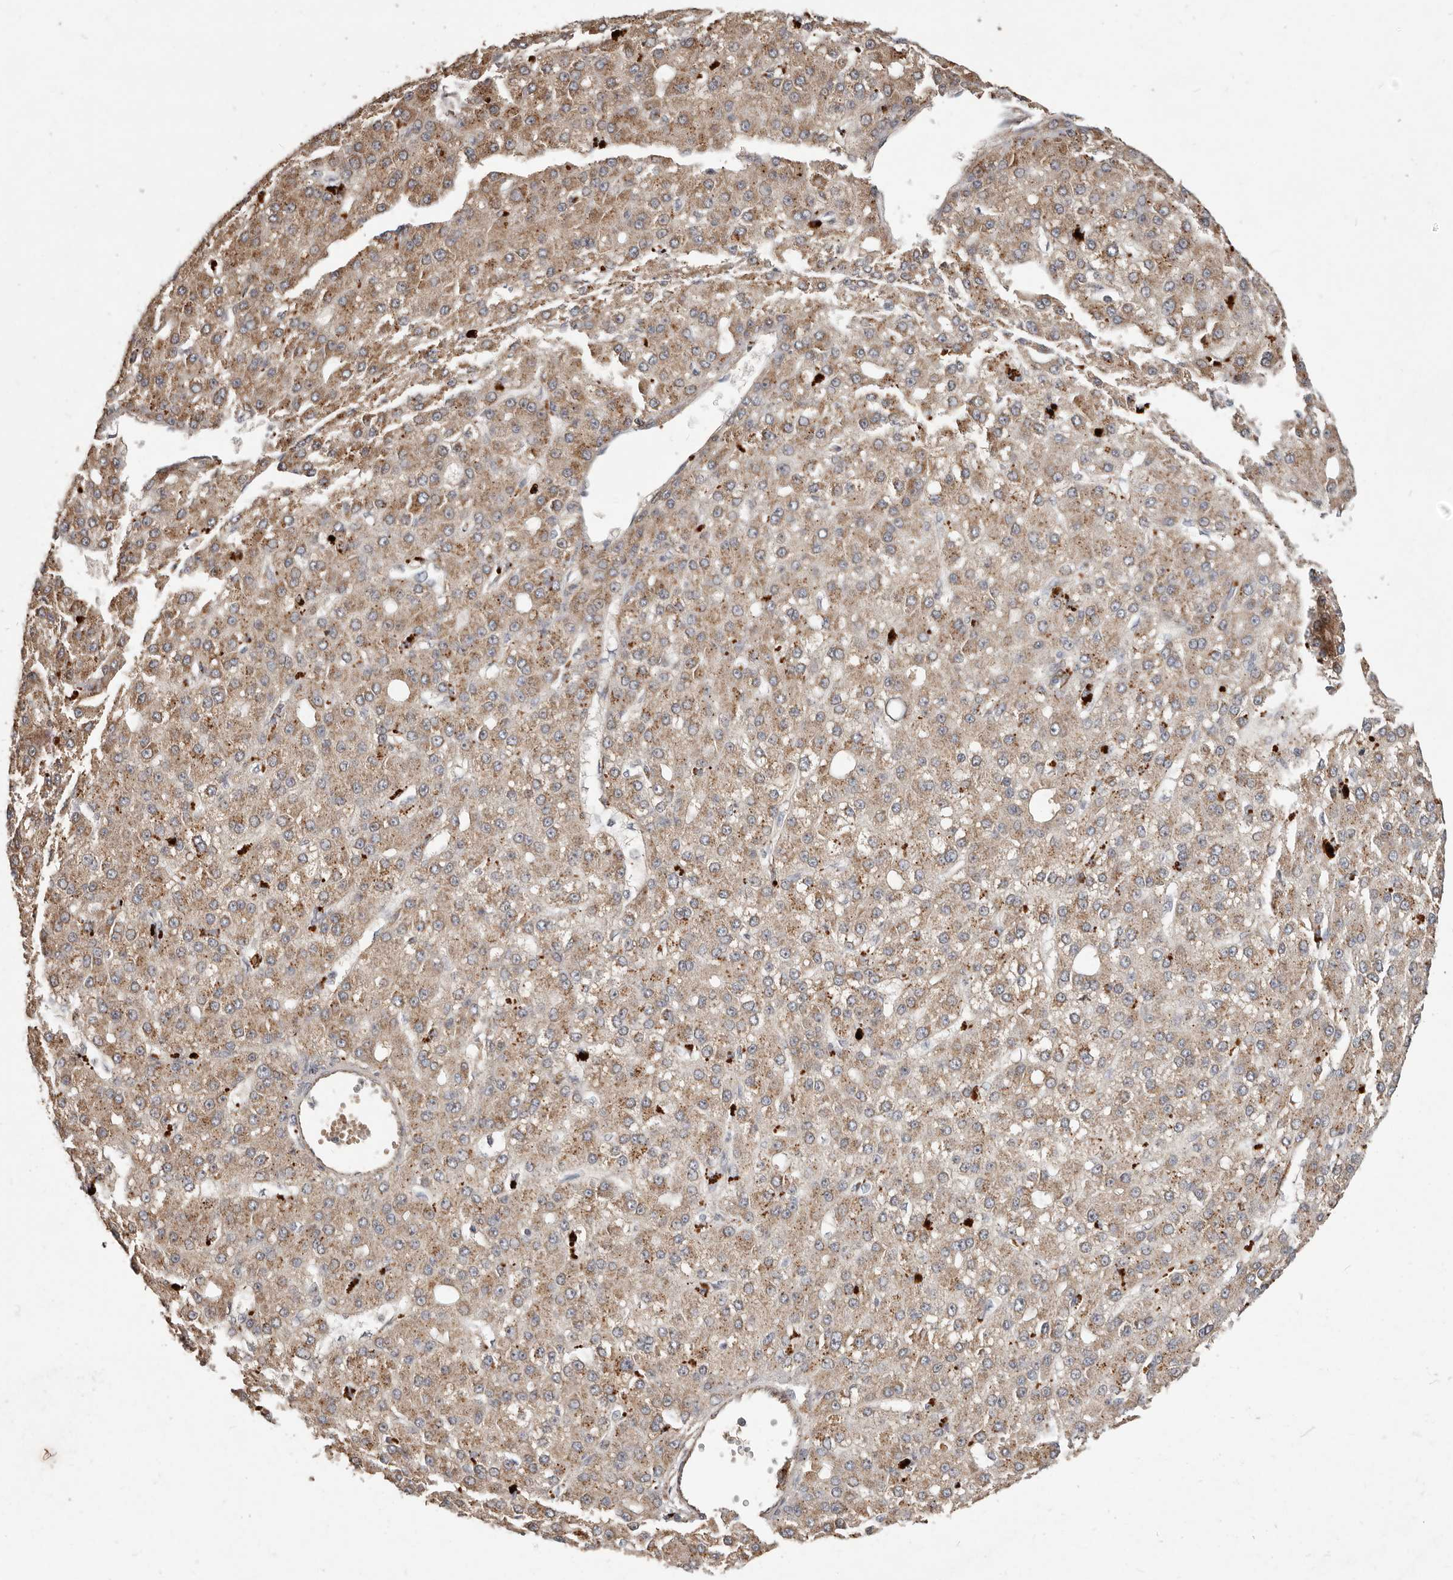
{"staining": {"intensity": "moderate", "quantity": ">75%", "location": "cytoplasmic/membranous"}, "tissue": "liver cancer", "cell_type": "Tumor cells", "image_type": "cancer", "snomed": [{"axis": "morphology", "description": "Carcinoma, Hepatocellular, NOS"}, {"axis": "topography", "description": "Liver"}], "caption": "A micrograph showing moderate cytoplasmic/membranous positivity in about >75% of tumor cells in liver hepatocellular carcinoma, as visualized by brown immunohistochemical staining.", "gene": "PLOD2", "patient": {"sex": "male", "age": 67}}